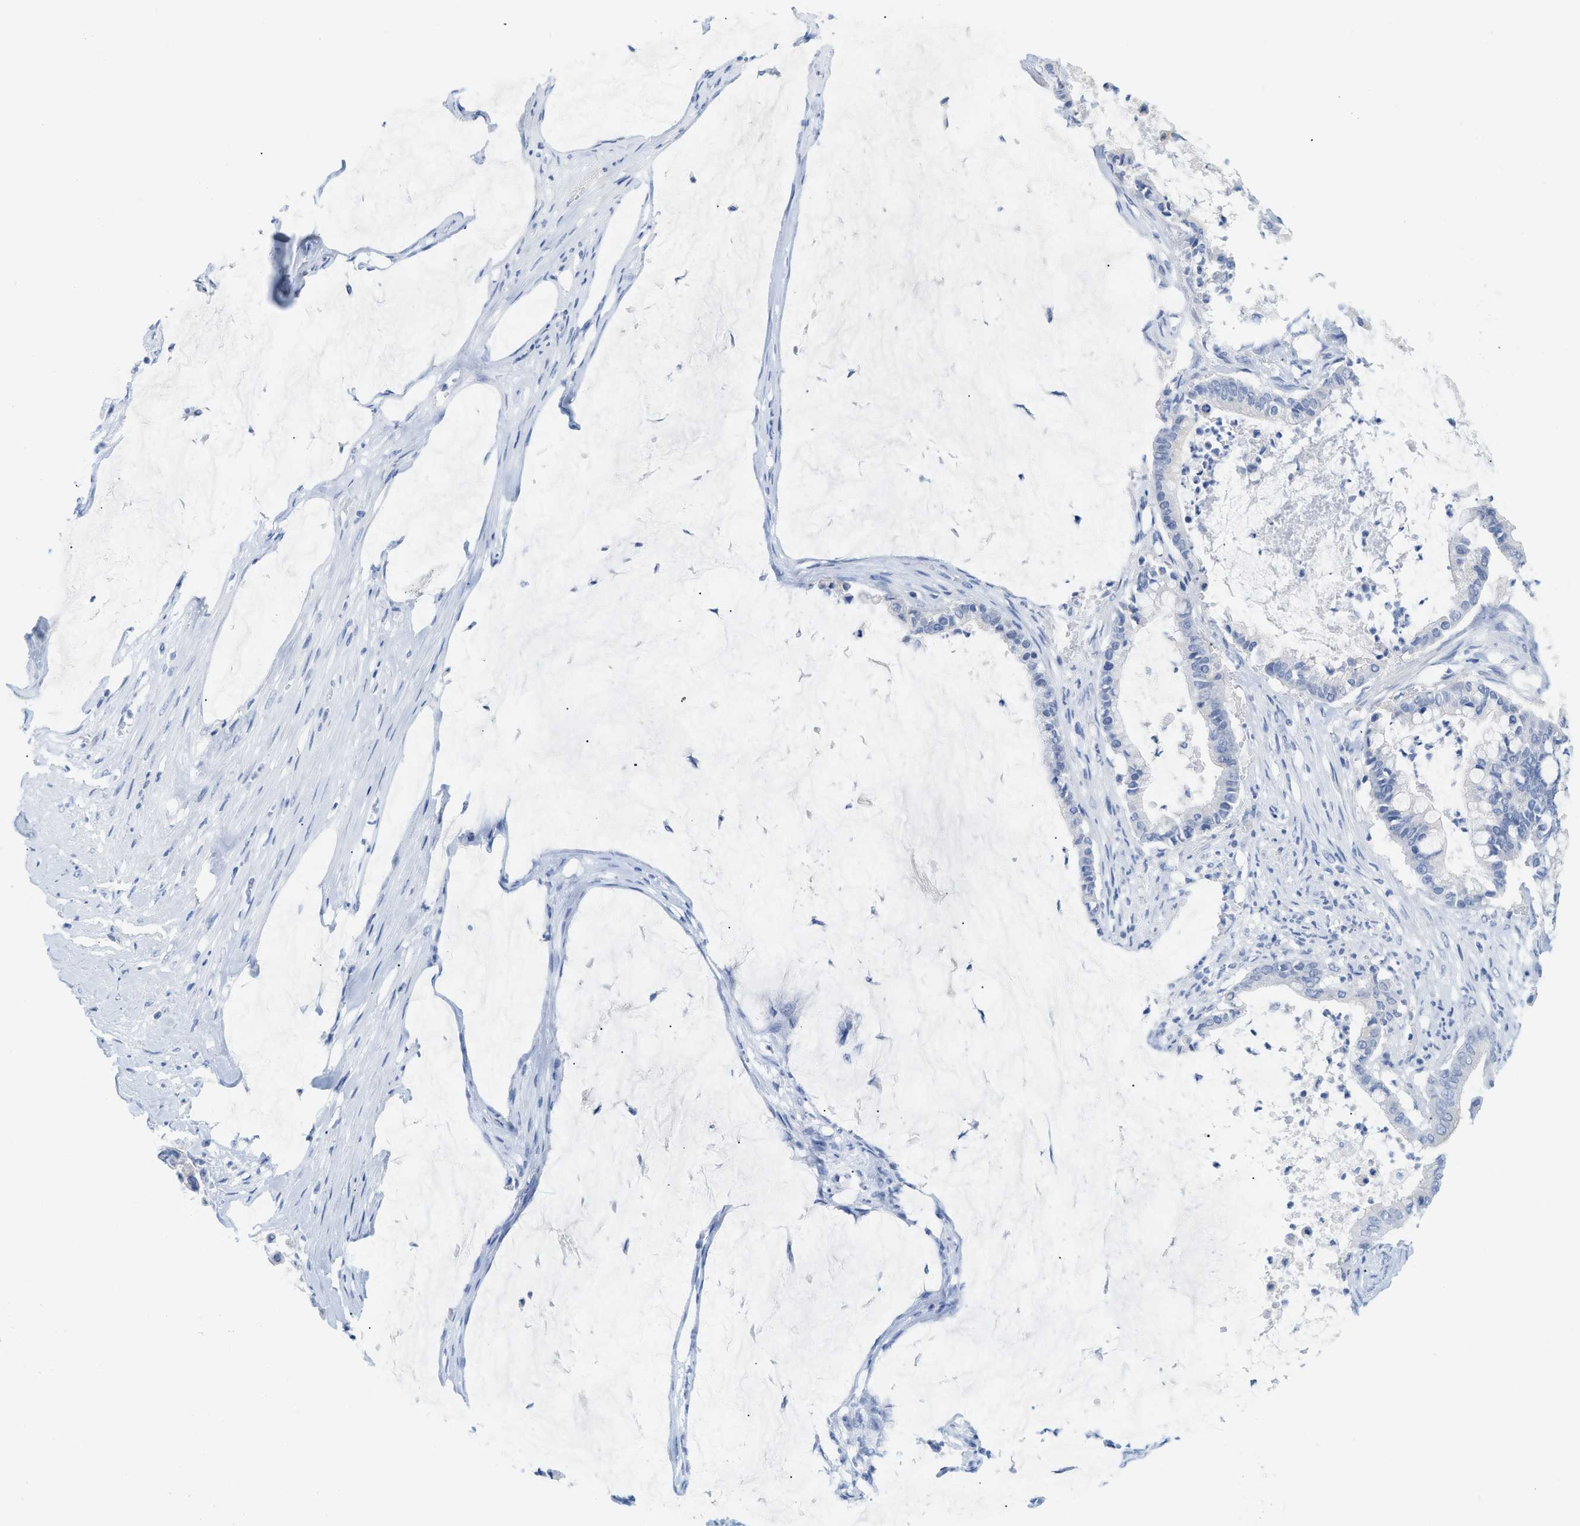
{"staining": {"intensity": "negative", "quantity": "none", "location": "none"}, "tissue": "pancreatic cancer", "cell_type": "Tumor cells", "image_type": "cancer", "snomed": [{"axis": "morphology", "description": "Adenocarcinoma, NOS"}, {"axis": "topography", "description": "Pancreas"}], "caption": "Tumor cells show no significant staining in pancreatic cancer.", "gene": "PAPPA", "patient": {"sex": "male", "age": 41}}